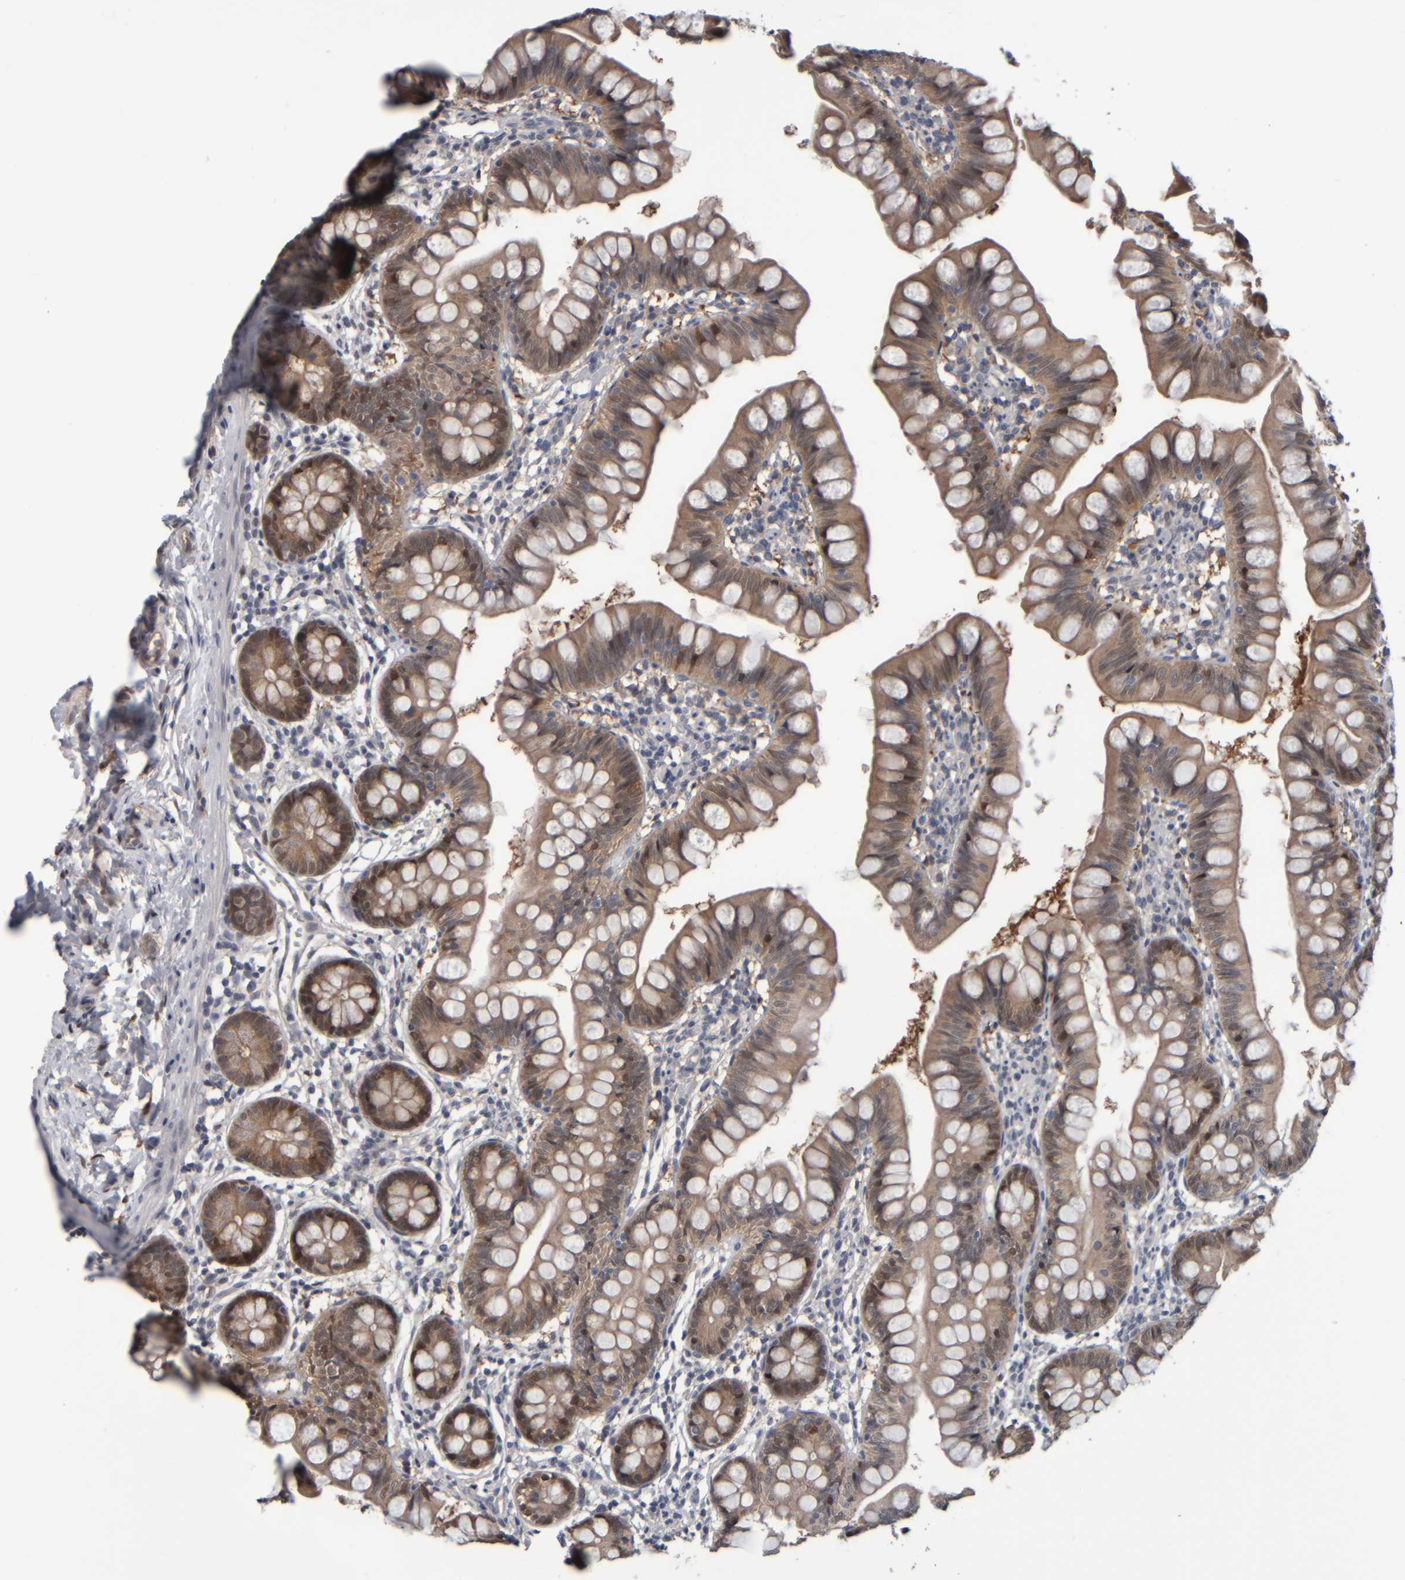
{"staining": {"intensity": "moderate", "quantity": ">75%", "location": "cytoplasmic/membranous,nuclear"}, "tissue": "small intestine", "cell_type": "Glandular cells", "image_type": "normal", "snomed": [{"axis": "morphology", "description": "Normal tissue, NOS"}, {"axis": "topography", "description": "Small intestine"}], "caption": "Immunohistochemistry (IHC) histopathology image of benign small intestine stained for a protein (brown), which reveals medium levels of moderate cytoplasmic/membranous,nuclear staining in approximately >75% of glandular cells.", "gene": "COL14A1", "patient": {"sex": "male", "age": 7}}